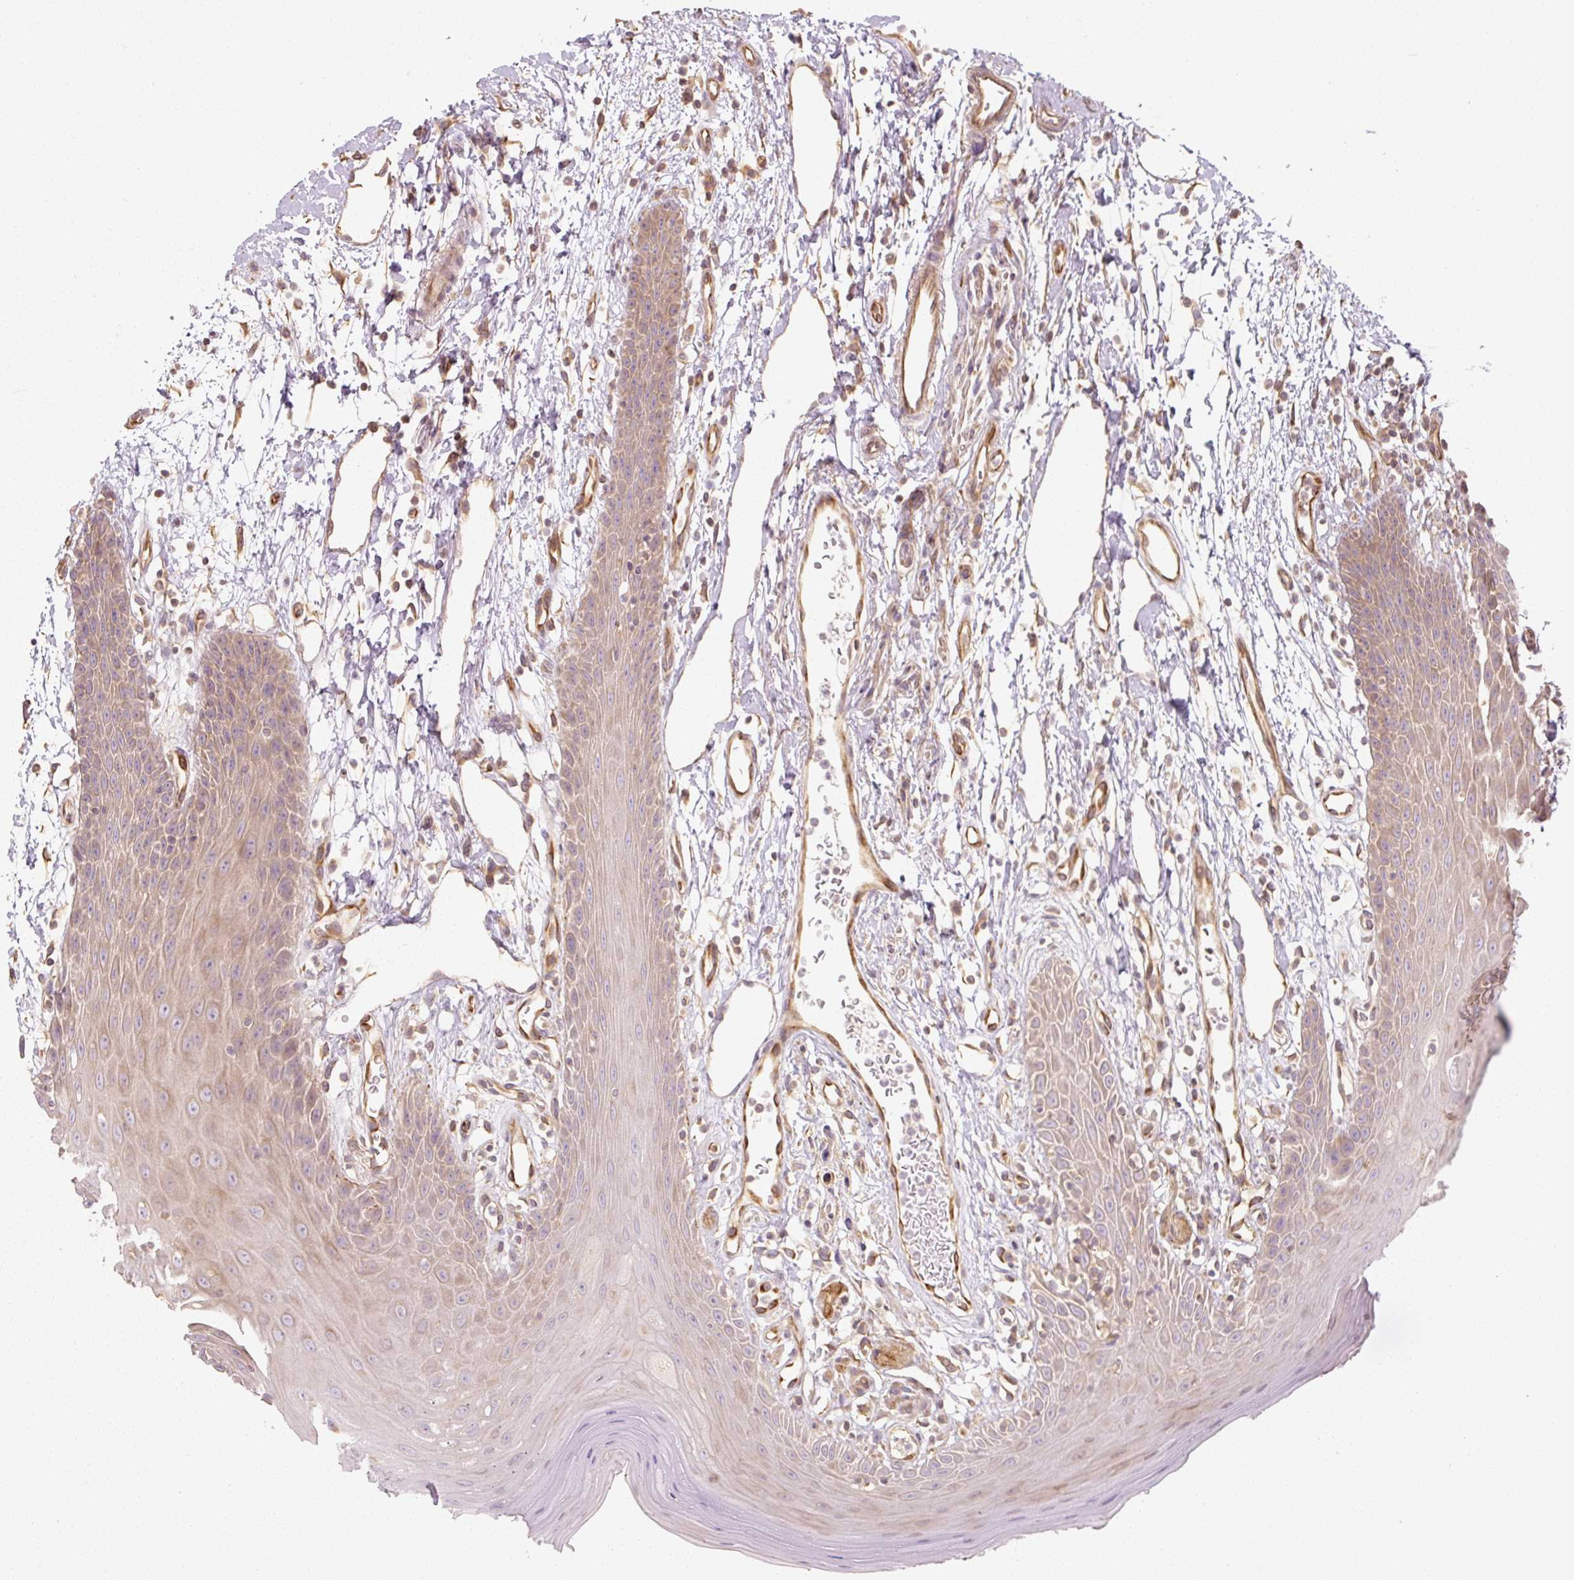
{"staining": {"intensity": "weak", "quantity": "<25%", "location": "cytoplasmic/membranous"}, "tissue": "oral mucosa", "cell_type": "Squamous epithelial cells", "image_type": "normal", "snomed": [{"axis": "morphology", "description": "Normal tissue, NOS"}, {"axis": "topography", "description": "Oral tissue"}, {"axis": "topography", "description": "Tounge, NOS"}], "caption": "This is an IHC photomicrograph of unremarkable oral mucosa. There is no positivity in squamous epithelial cells.", "gene": "RB1CC1", "patient": {"sex": "female", "age": 59}}